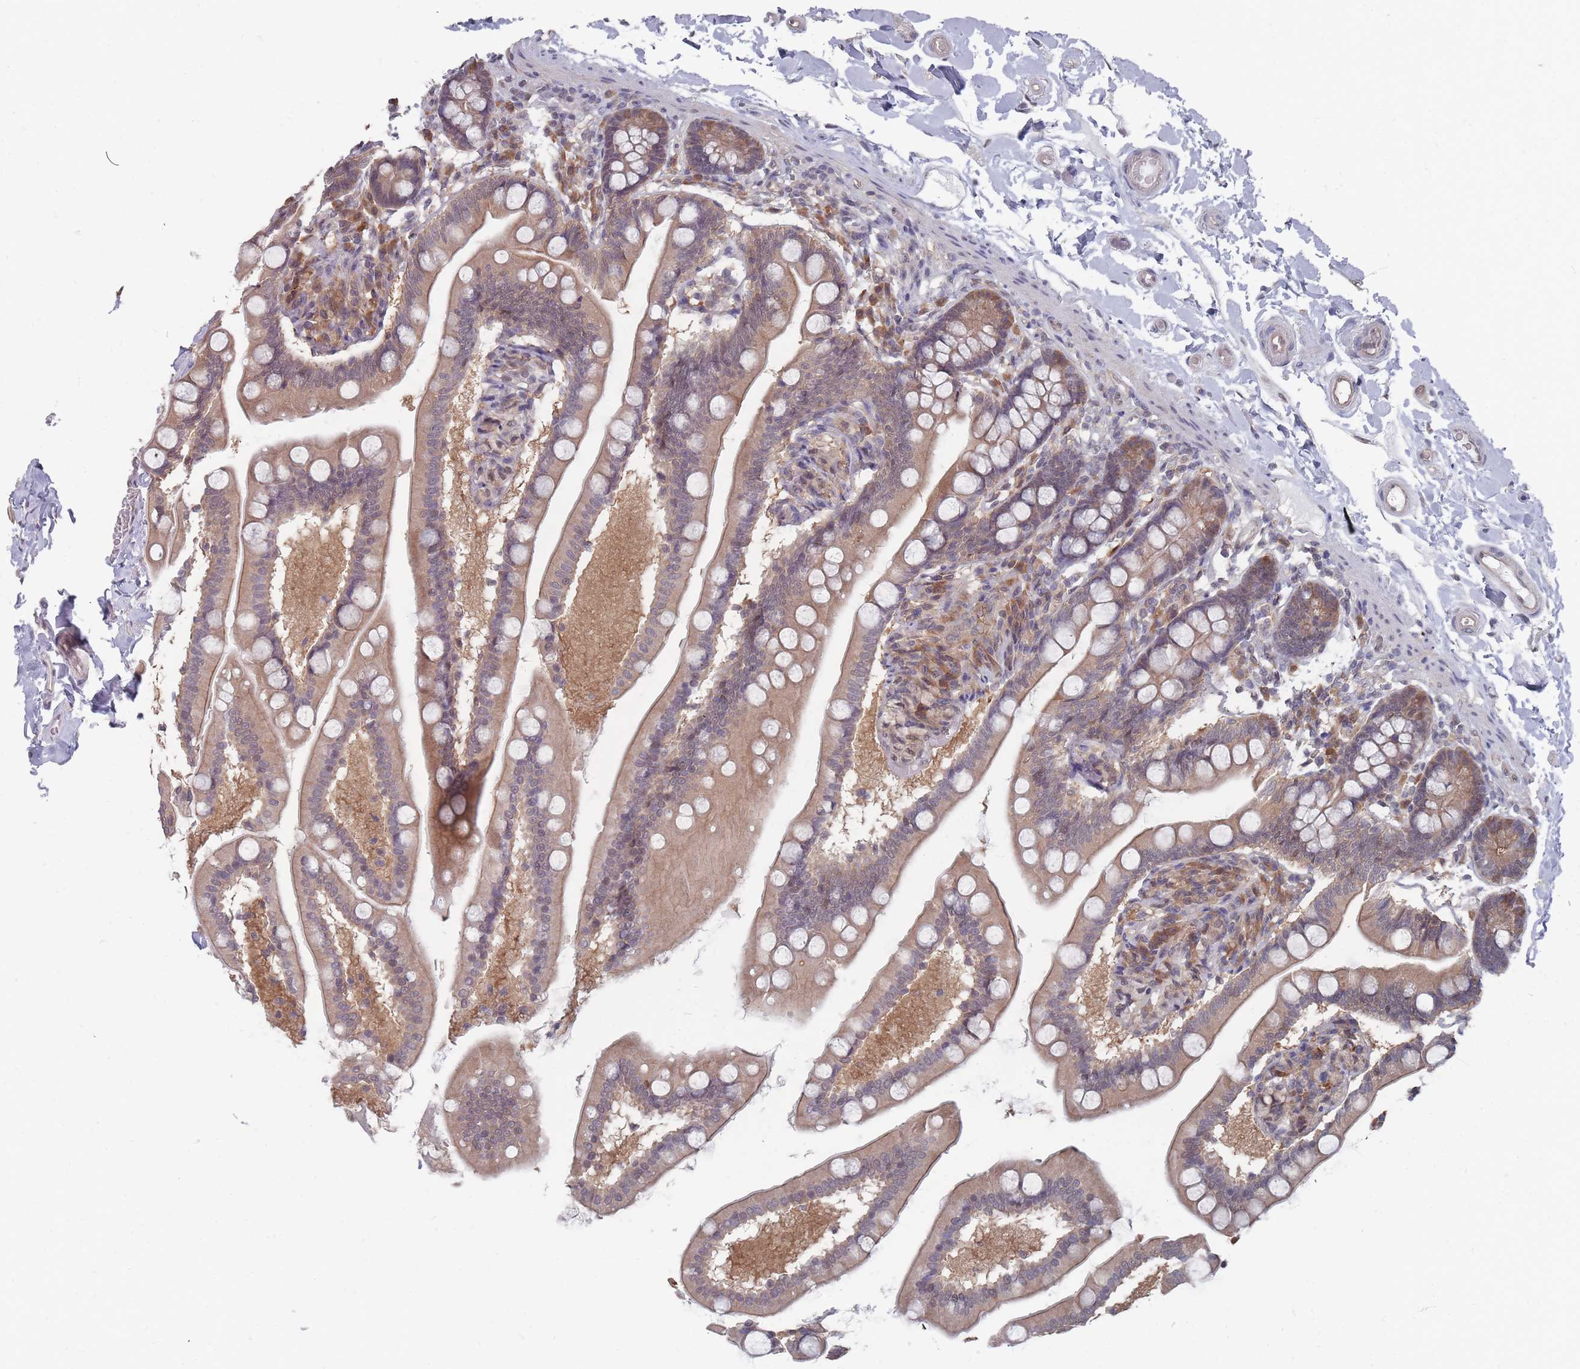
{"staining": {"intensity": "moderate", "quantity": ">75%", "location": "cytoplasmic/membranous,nuclear"}, "tissue": "small intestine", "cell_type": "Glandular cells", "image_type": "normal", "snomed": [{"axis": "morphology", "description": "Normal tissue, NOS"}, {"axis": "topography", "description": "Small intestine"}], "caption": "Immunohistochemistry (IHC) (DAB (3,3'-diaminobenzidine)) staining of benign human small intestine reveals moderate cytoplasmic/membranous,nuclear protein staining in approximately >75% of glandular cells. (Brightfield microscopy of DAB IHC at high magnification).", "gene": "NKD1", "patient": {"sex": "female", "age": 64}}